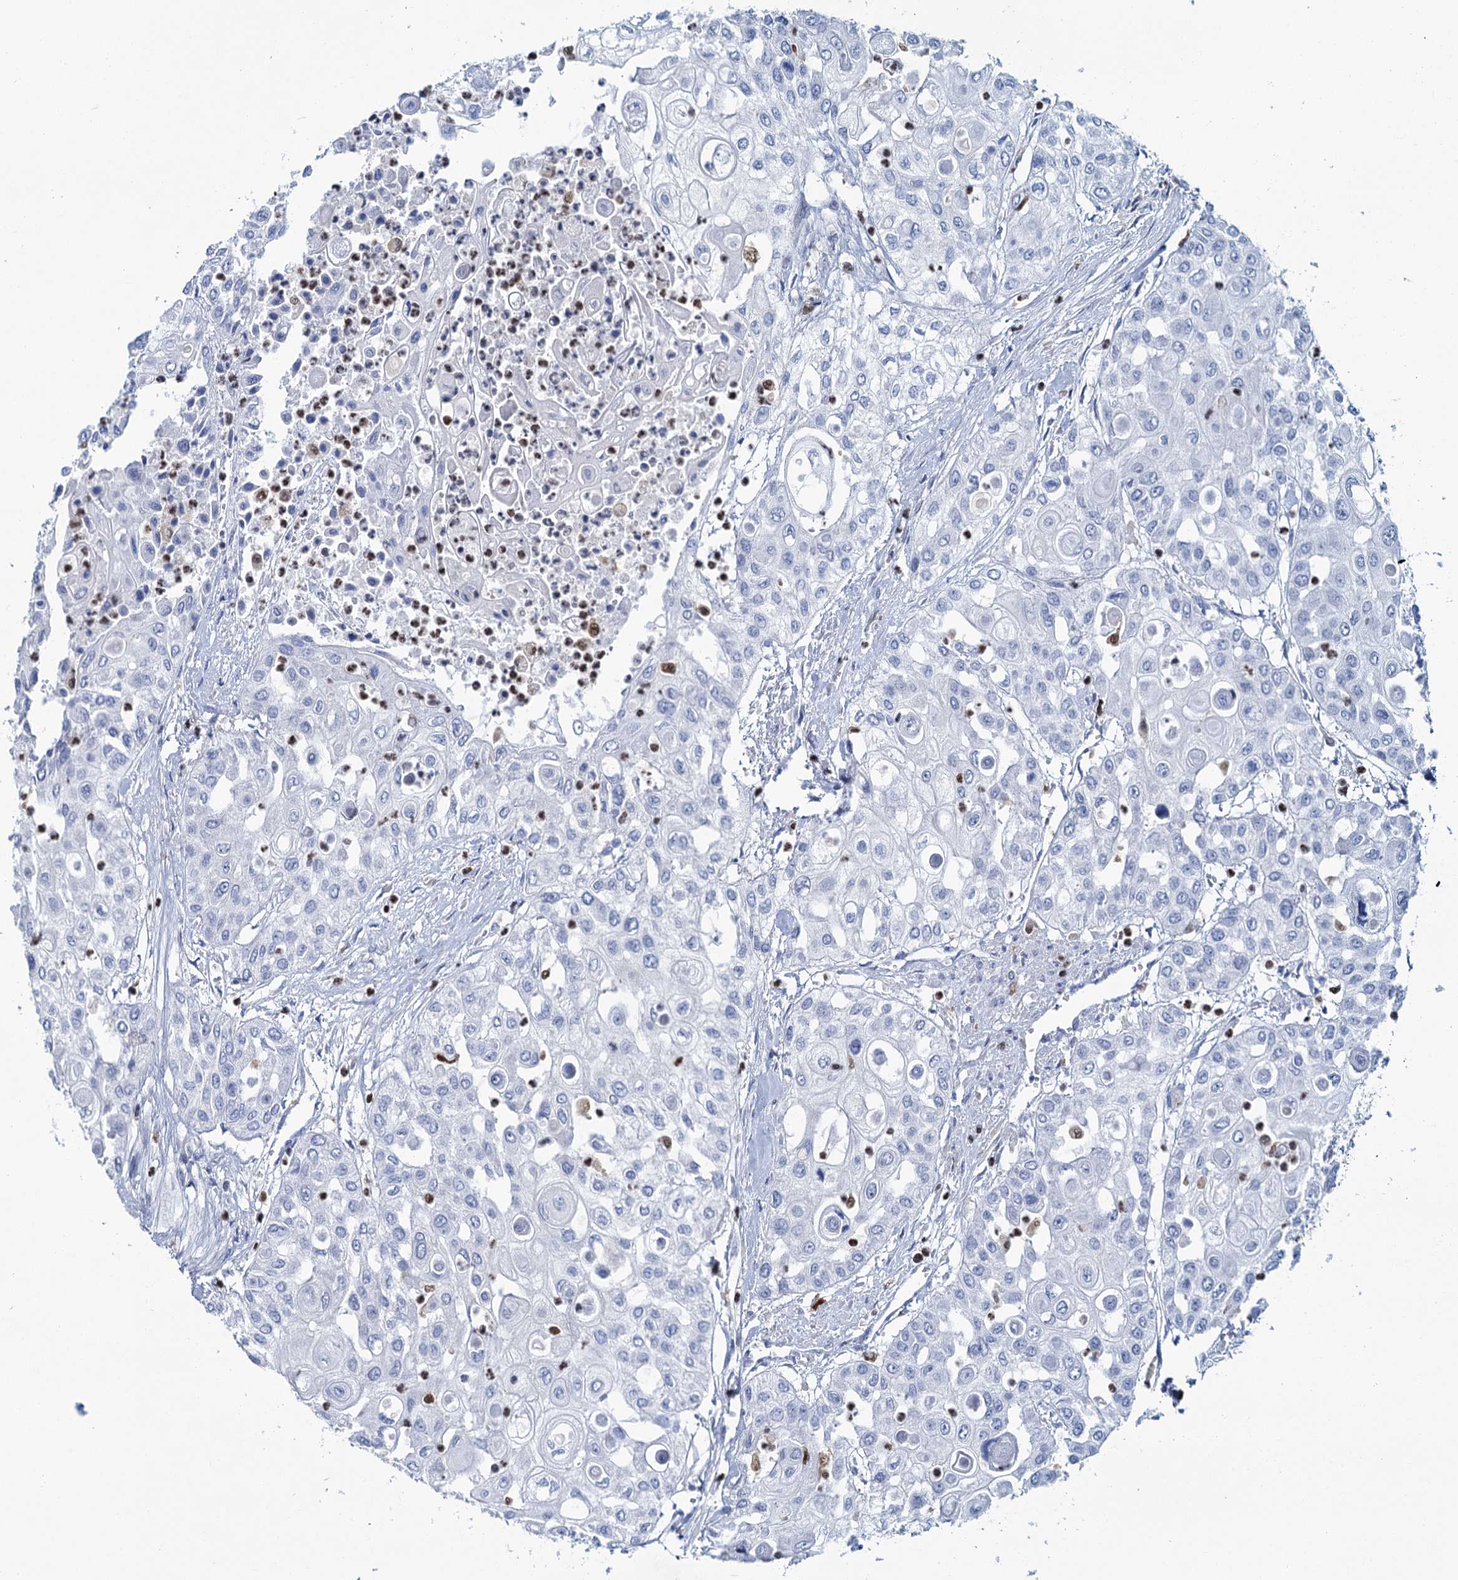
{"staining": {"intensity": "negative", "quantity": "none", "location": "none"}, "tissue": "urothelial cancer", "cell_type": "Tumor cells", "image_type": "cancer", "snomed": [{"axis": "morphology", "description": "Urothelial carcinoma, High grade"}, {"axis": "topography", "description": "Urinary bladder"}], "caption": "Immunohistochemistry (IHC) photomicrograph of human high-grade urothelial carcinoma stained for a protein (brown), which reveals no staining in tumor cells.", "gene": "CELF2", "patient": {"sex": "female", "age": 79}}